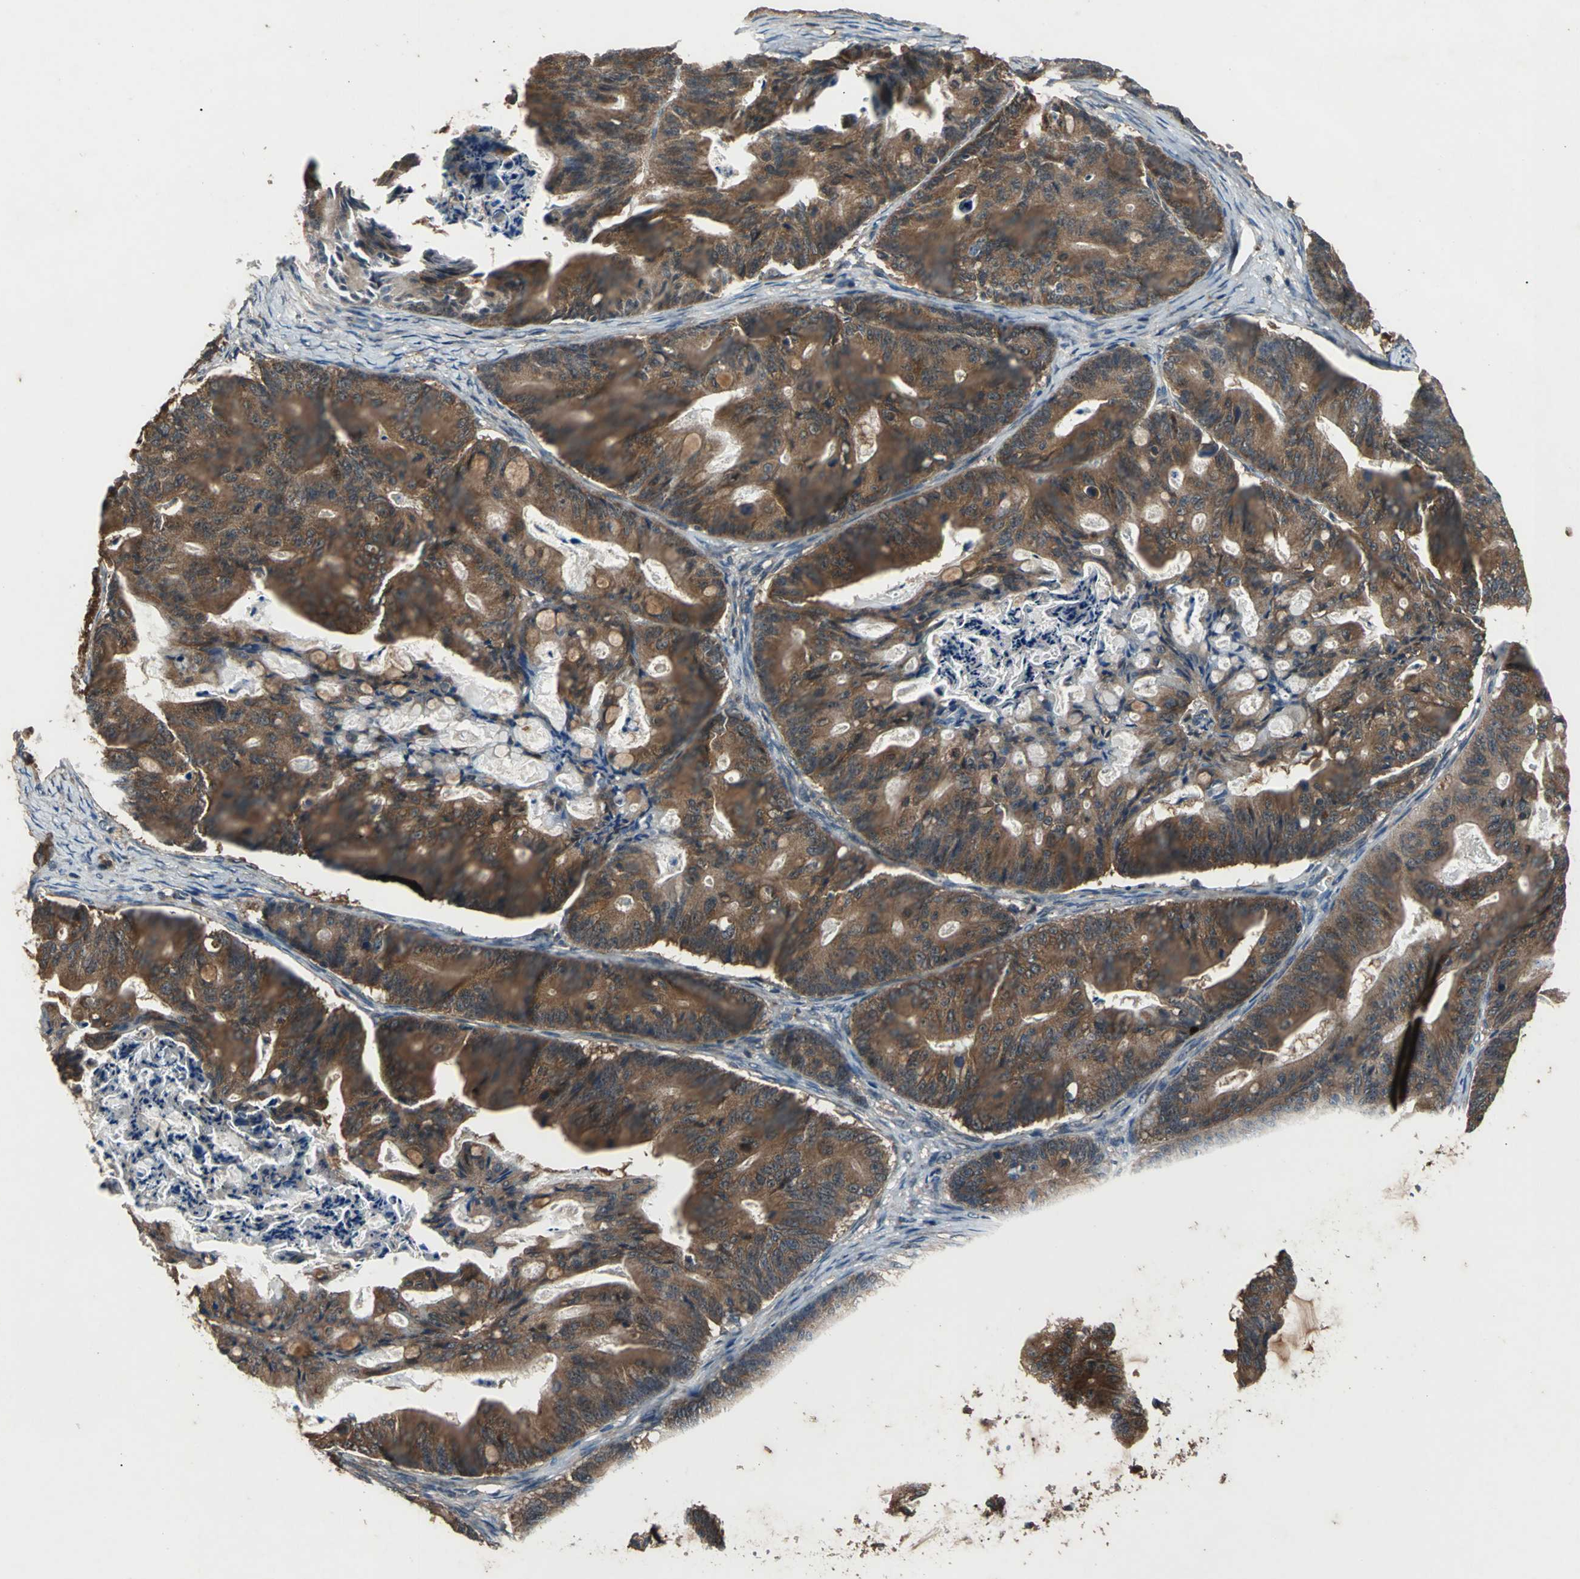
{"staining": {"intensity": "strong", "quantity": ">75%", "location": "cytoplasmic/membranous"}, "tissue": "ovarian cancer", "cell_type": "Tumor cells", "image_type": "cancer", "snomed": [{"axis": "morphology", "description": "Cystadenocarcinoma, mucinous, NOS"}, {"axis": "topography", "description": "Ovary"}], "caption": "Tumor cells demonstrate high levels of strong cytoplasmic/membranous expression in about >75% of cells in human ovarian mucinous cystadenocarcinoma.", "gene": "ZNF608", "patient": {"sex": "female", "age": 36}}